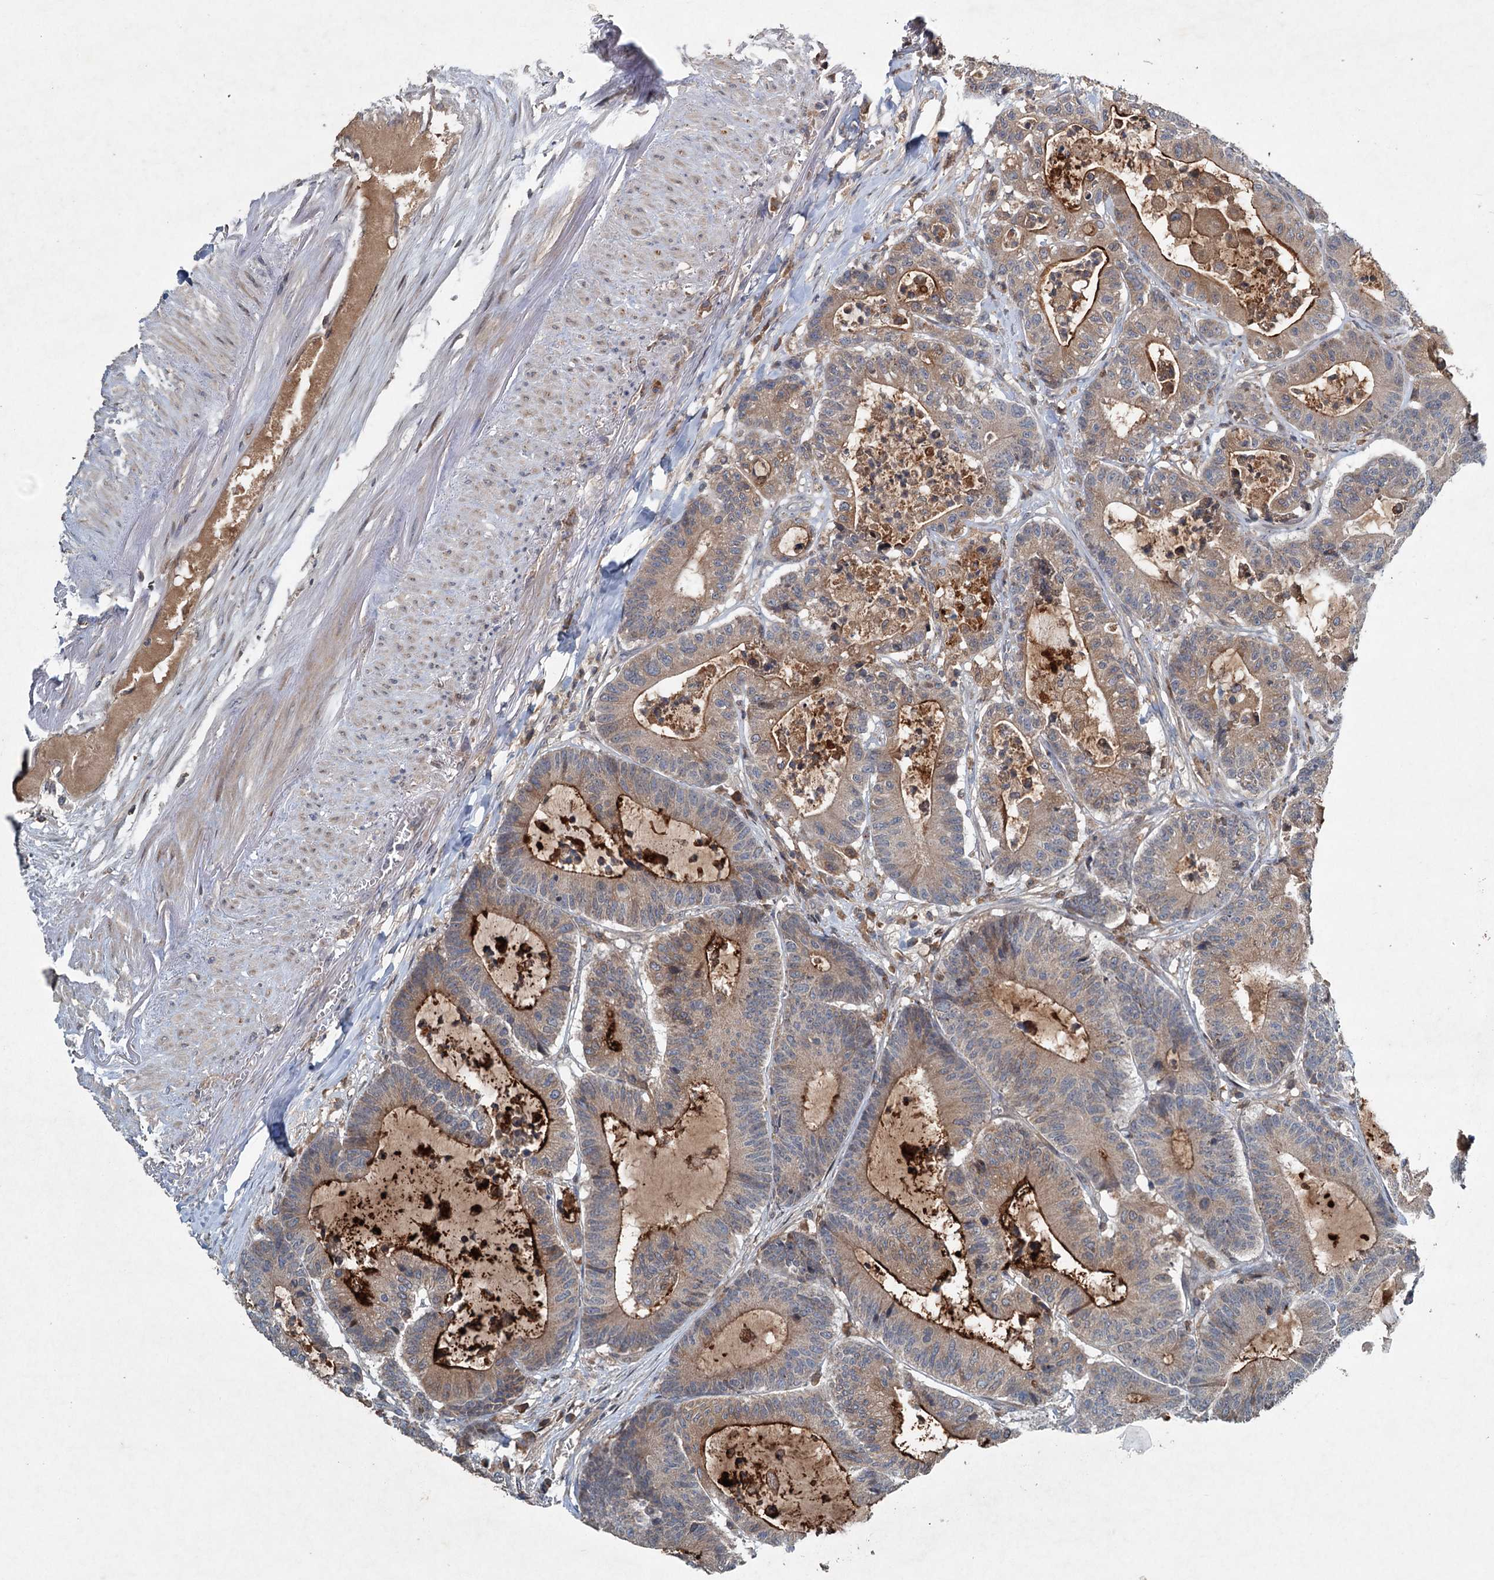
{"staining": {"intensity": "strong", "quantity": "25%-75%", "location": "cytoplasmic/membranous"}, "tissue": "colorectal cancer", "cell_type": "Tumor cells", "image_type": "cancer", "snomed": [{"axis": "morphology", "description": "Adenocarcinoma, NOS"}, {"axis": "topography", "description": "Colon"}], "caption": "IHC micrograph of human colorectal cancer stained for a protein (brown), which shows high levels of strong cytoplasmic/membranous expression in approximately 25%-75% of tumor cells.", "gene": "TAPBPL", "patient": {"sex": "female", "age": 84}}